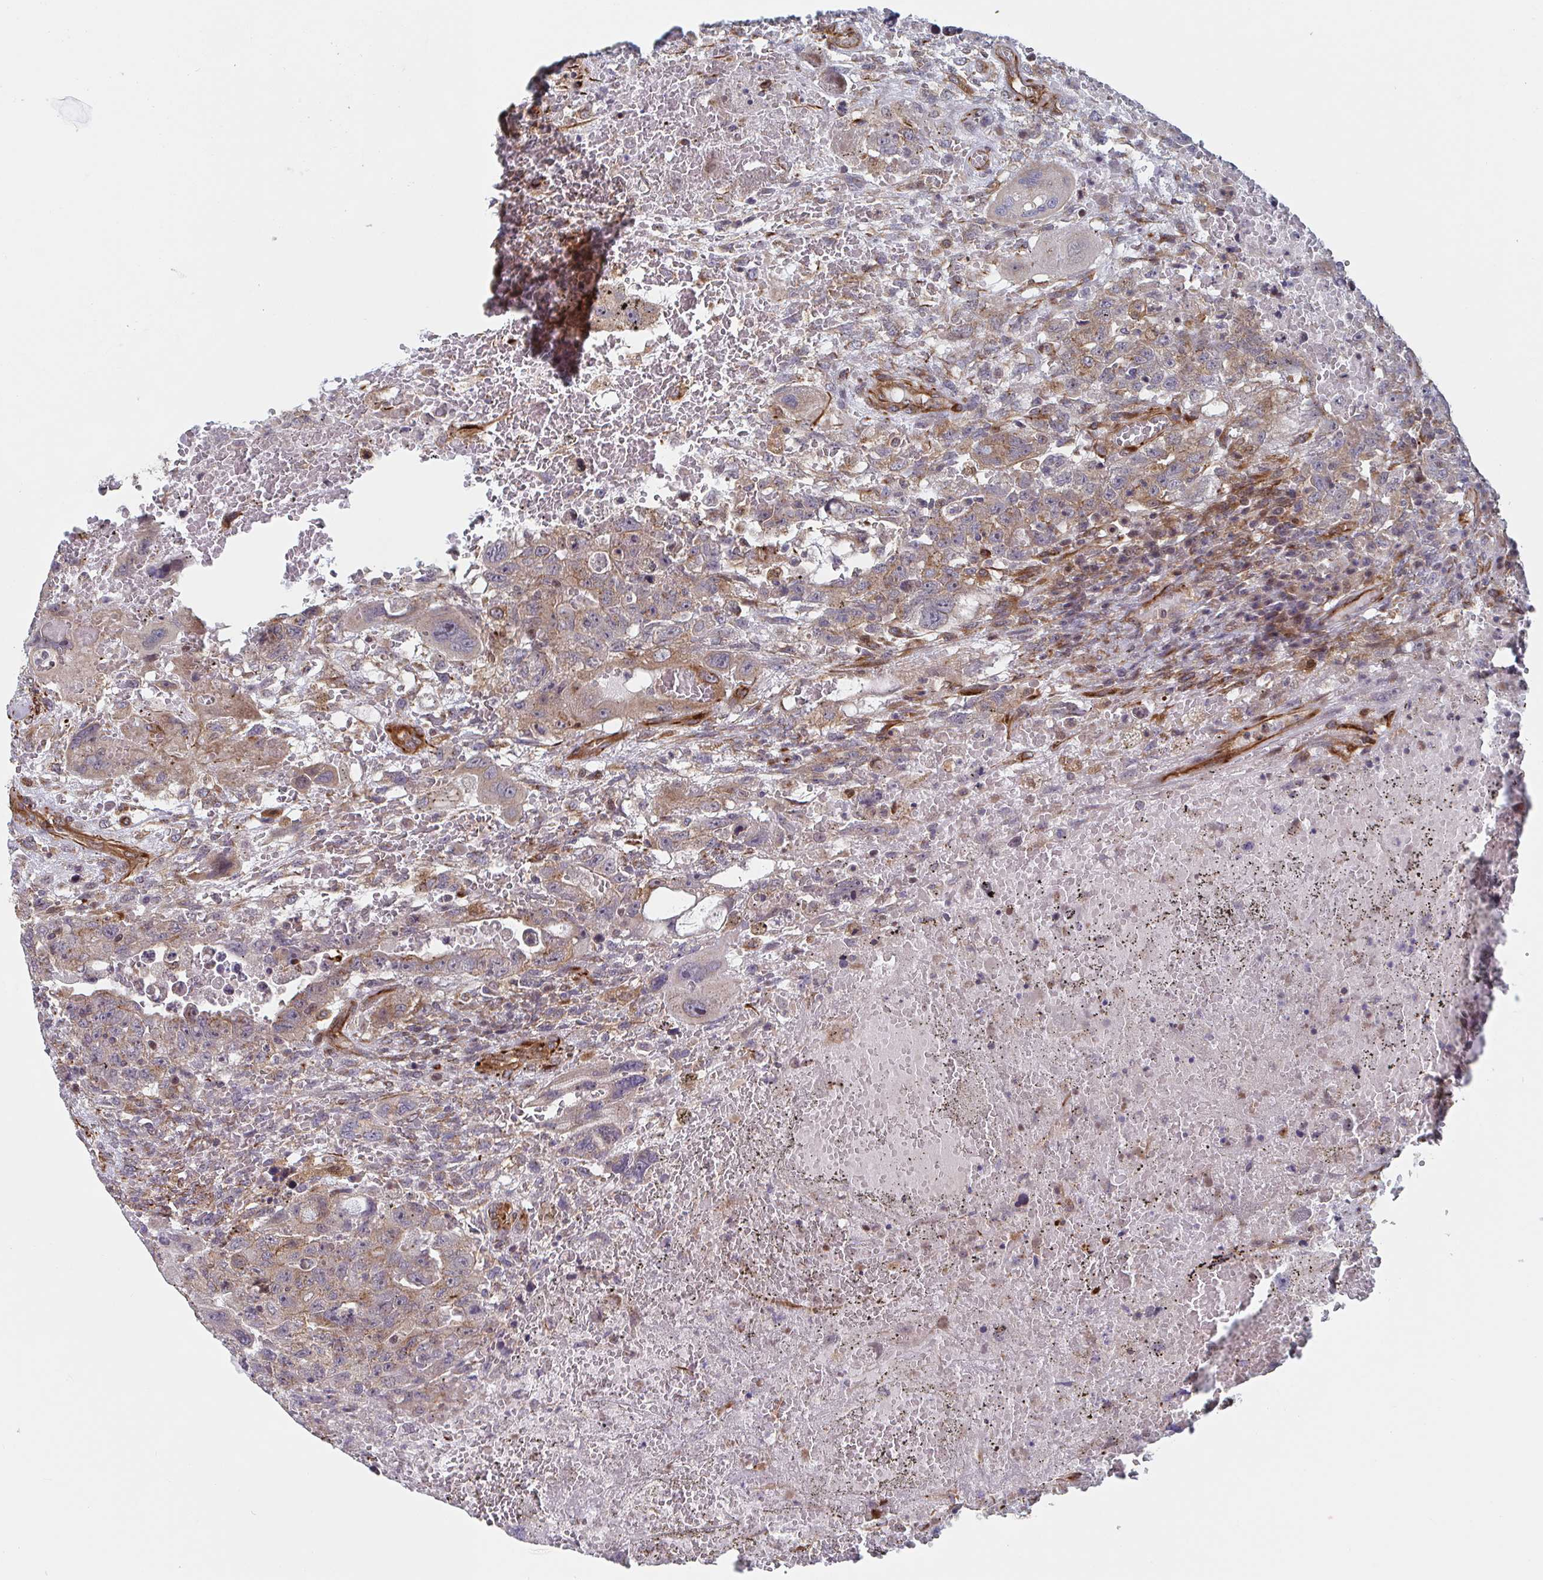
{"staining": {"intensity": "weak", "quantity": "<25%", "location": "cytoplasmic/membranous"}, "tissue": "testis cancer", "cell_type": "Tumor cells", "image_type": "cancer", "snomed": [{"axis": "morphology", "description": "Carcinoma, Embryonal, NOS"}, {"axis": "topography", "description": "Testis"}], "caption": "Tumor cells are negative for protein expression in human testis cancer (embryonal carcinoma).", "gene": "DVL3", "patient": {"sex": "male", "age": 26}}